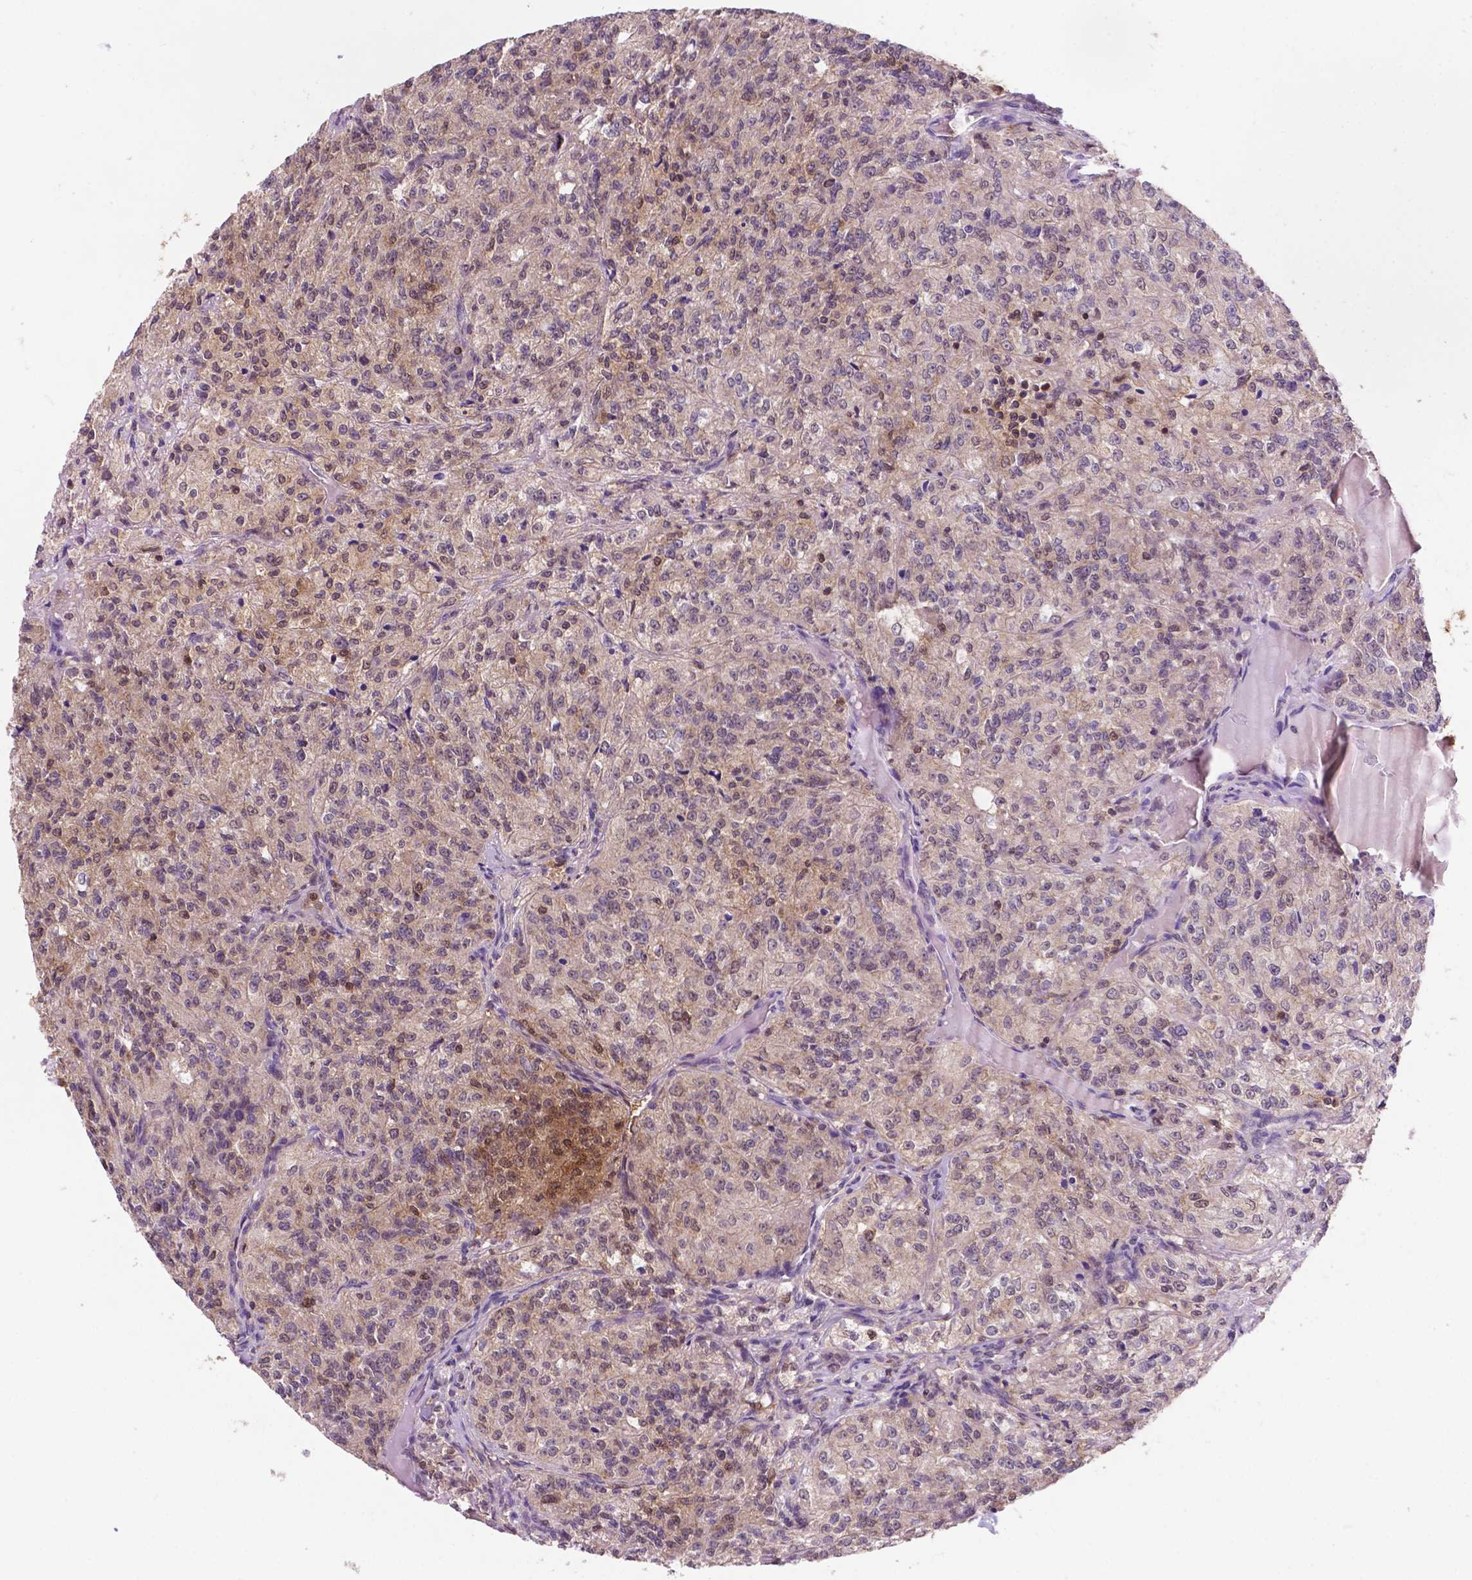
{"staining": {"intensity": "moderate", "quantity": "<25%", "location": "cytoplasmic/membranous,nuclear"}, "tissue": "renal cancer", "cell_type": "Tumor cells", "image_type": "cancer", "snomed": [{"axis": "morphology", "description": "Adenocarcinoma, NOS"}, {"axis": "topography", "description": "Kidney"}], "caption": "A brown stain shows moderate cytoplasmic/membranous and nuclear staining of a protein in human renal cancer (adenocarcinoma) tumor cells.", "gene": "UBE2L6", "patient": {"sex": "female", "age": 63}}